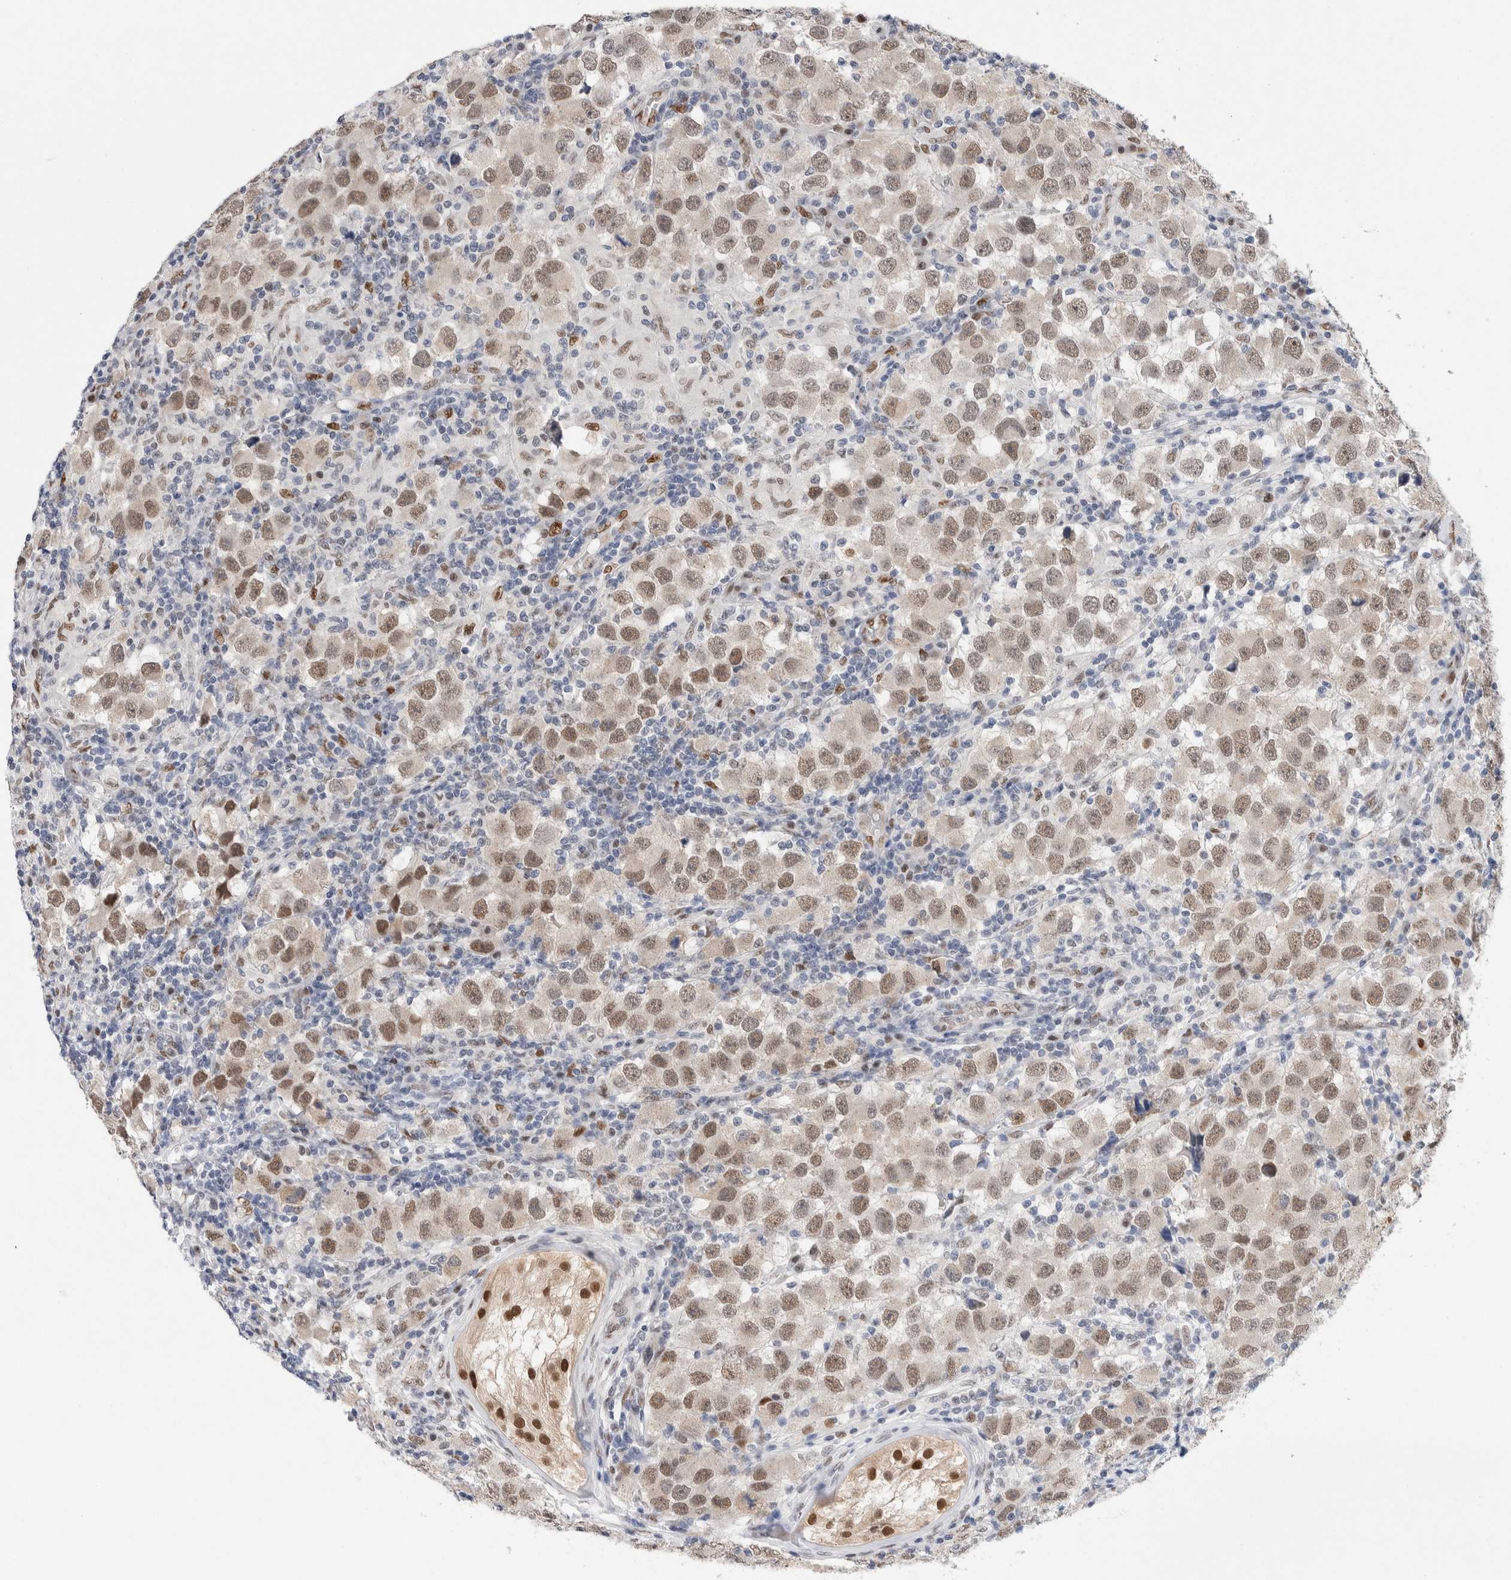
{"staining": {"intensity": "weak", "quantity": ">75%", "location": "nuclear"}, "tissue": "testis cancer", "cell_type": "Tumor cells", "image_type": "cancer", "snomed": [{"axis": "morphology", "description": "Carcinoma, Embryonal, NOS"}, {"axis": "topography", "description": "Testis"}], "caption": "Testis embryonal carcinoma stained for a protein demonstrates weak nuclear positivity in tumor cells.", "gene": "PRMT1", "patient": {"sex": "male", "age": 21}}